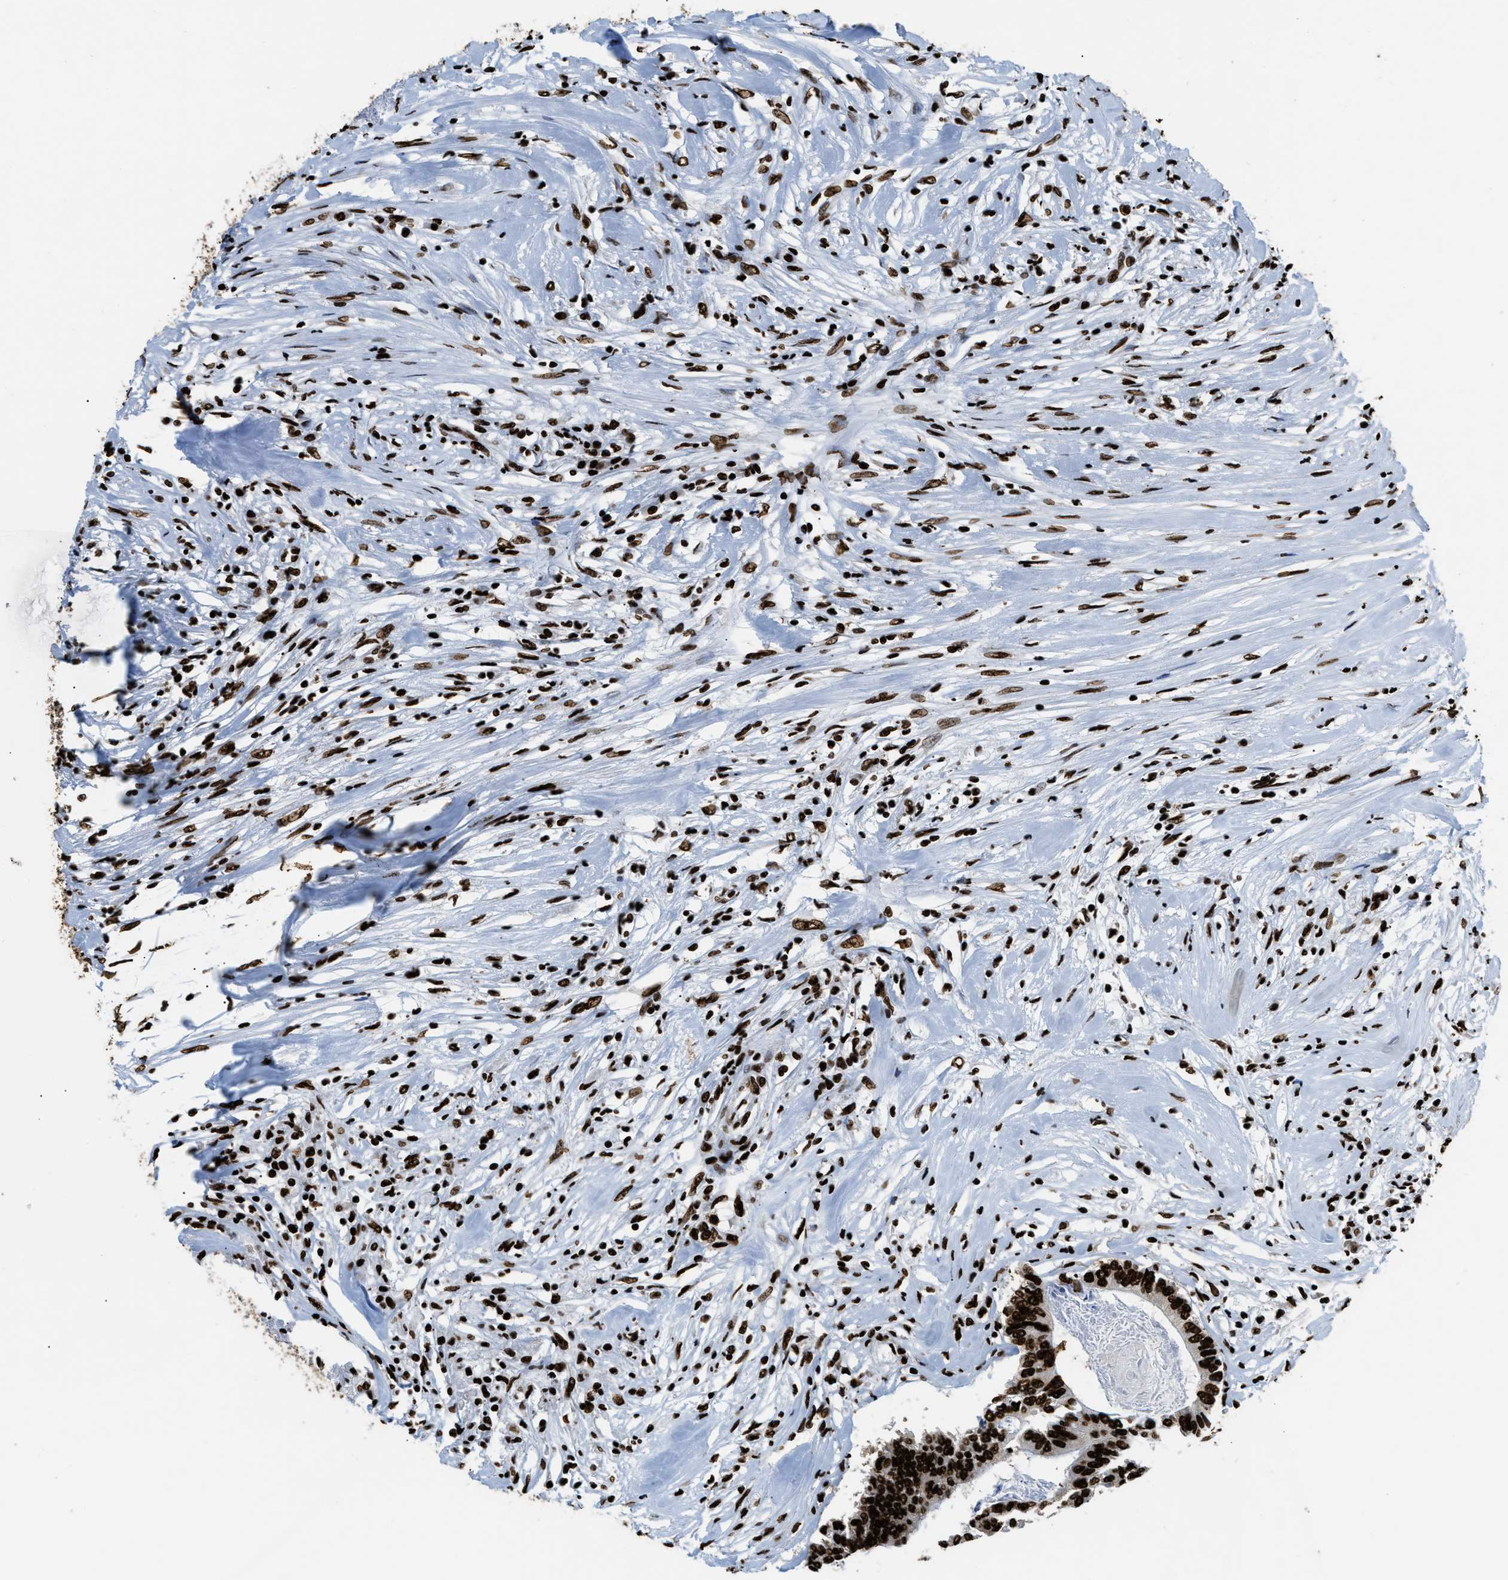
{"staining": {"intensity": "strong", "quantity": ">75%", "location": "nuclear"}, "tissue": "colorectal cancer", "cell_type": "Tumor cells", "image_type": "cancer", "snomed": [{"axis": "morphology", "description": "Adenocarcinoma, NOS"}, {"axis": "topography", "description": "Rectum"}], "caption": "DAB immunohistochemical staining of human colorectal cancer (adenocarcinoma) demonstrates strong nuclear protein expression in approximately >75% of tumor cells.", "gene": "HNRNPM", "patient": {"sex": "male", "age": 63}}